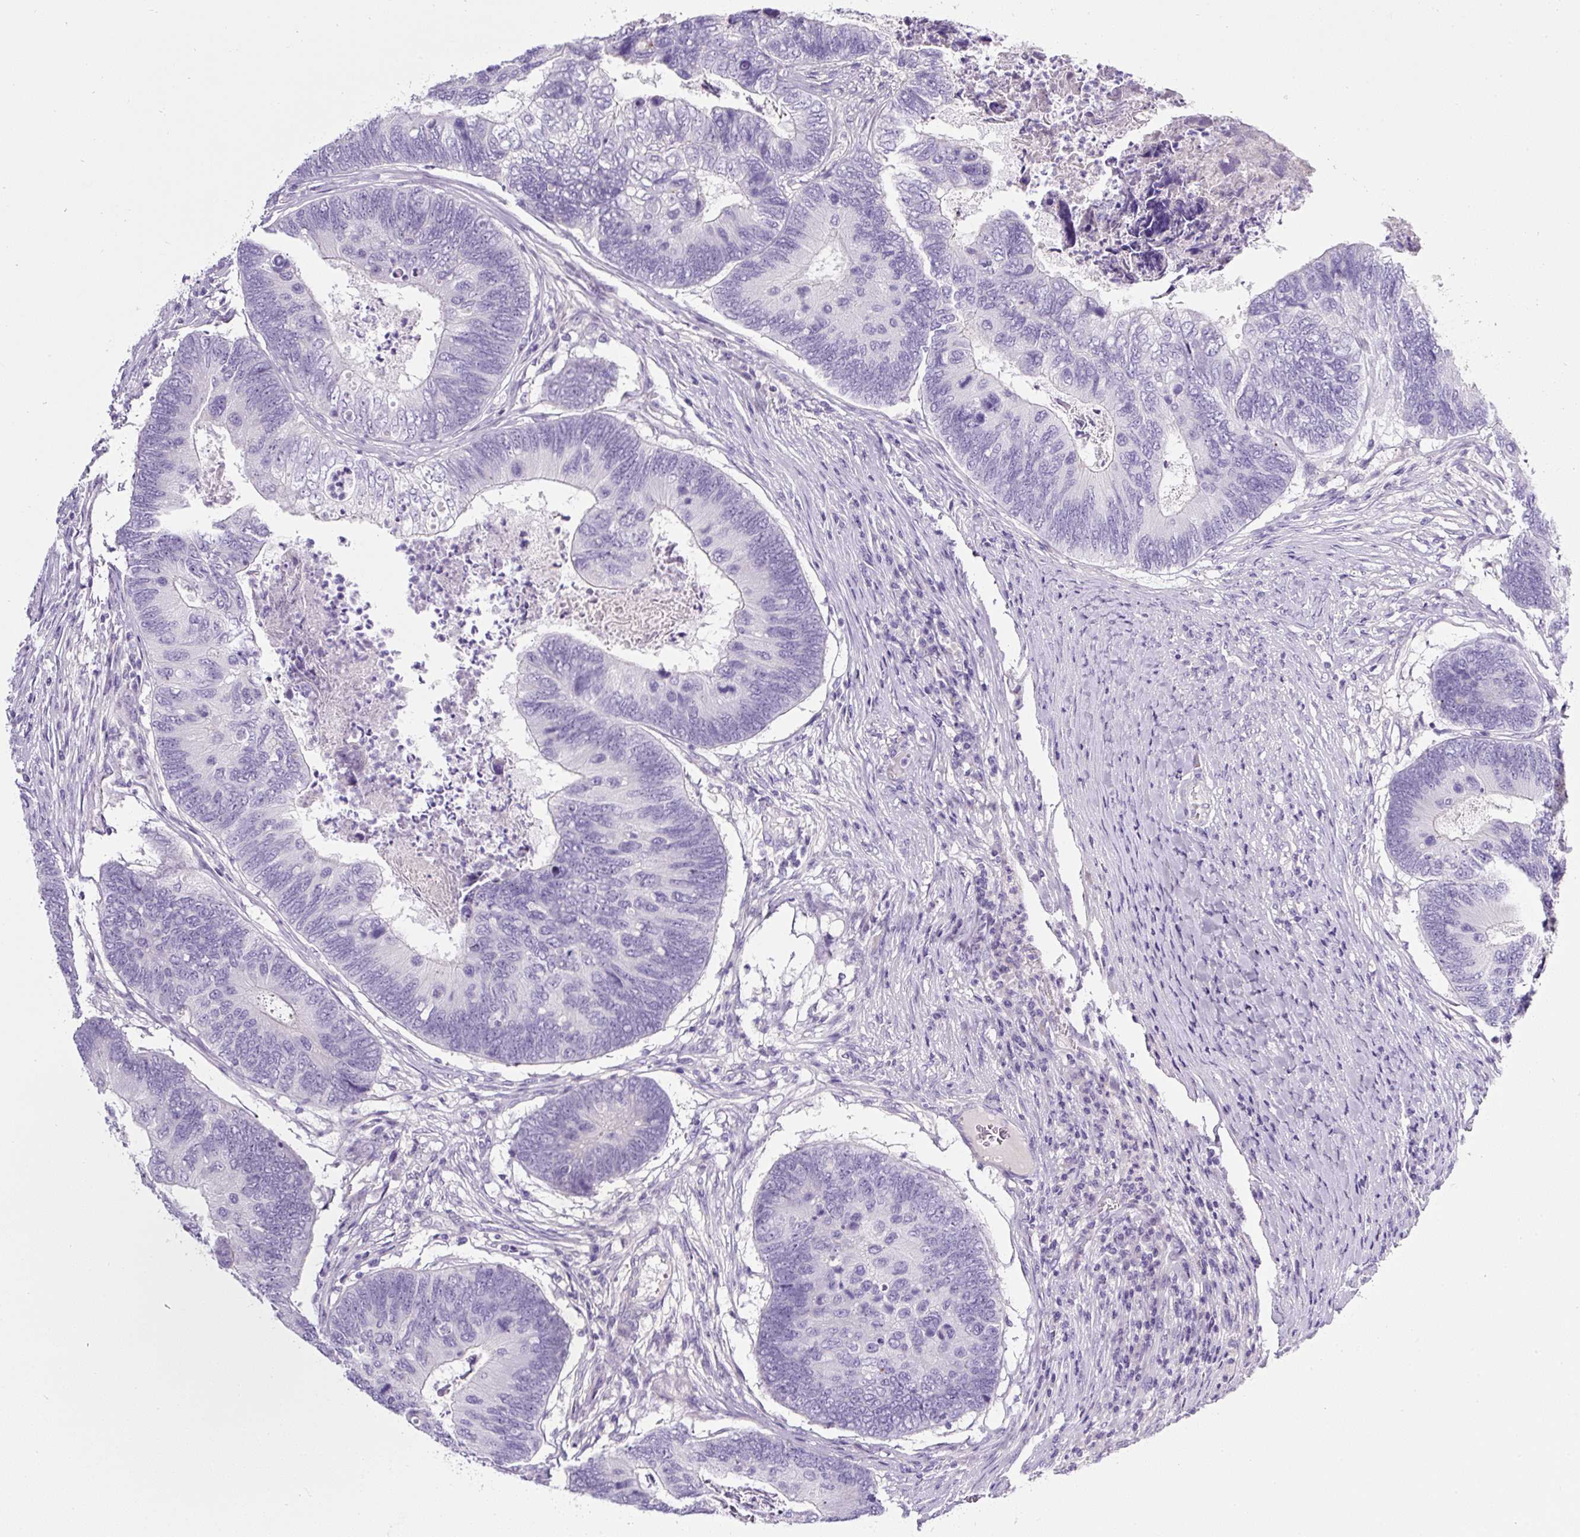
{"staining": {"intensity": "negative", "quantity": "none", "location": "none"}, "tissue": "colorectal cancer", "cell_type": "Tumor cells", "image_type": "cancer", "snomed": [{"axis": "morphology", "description": "Adenocarcinoma, NOS"}, {"axis": "topography", "description": "Colon"}], "caption": "The immunohistochemistry (IHC) histopathology image has no significant positivity in tumor cells of colorectal adenocarcinoma tissue.", "gene": "OR14A2", "patient": {"sex": "female", "age": 67}}